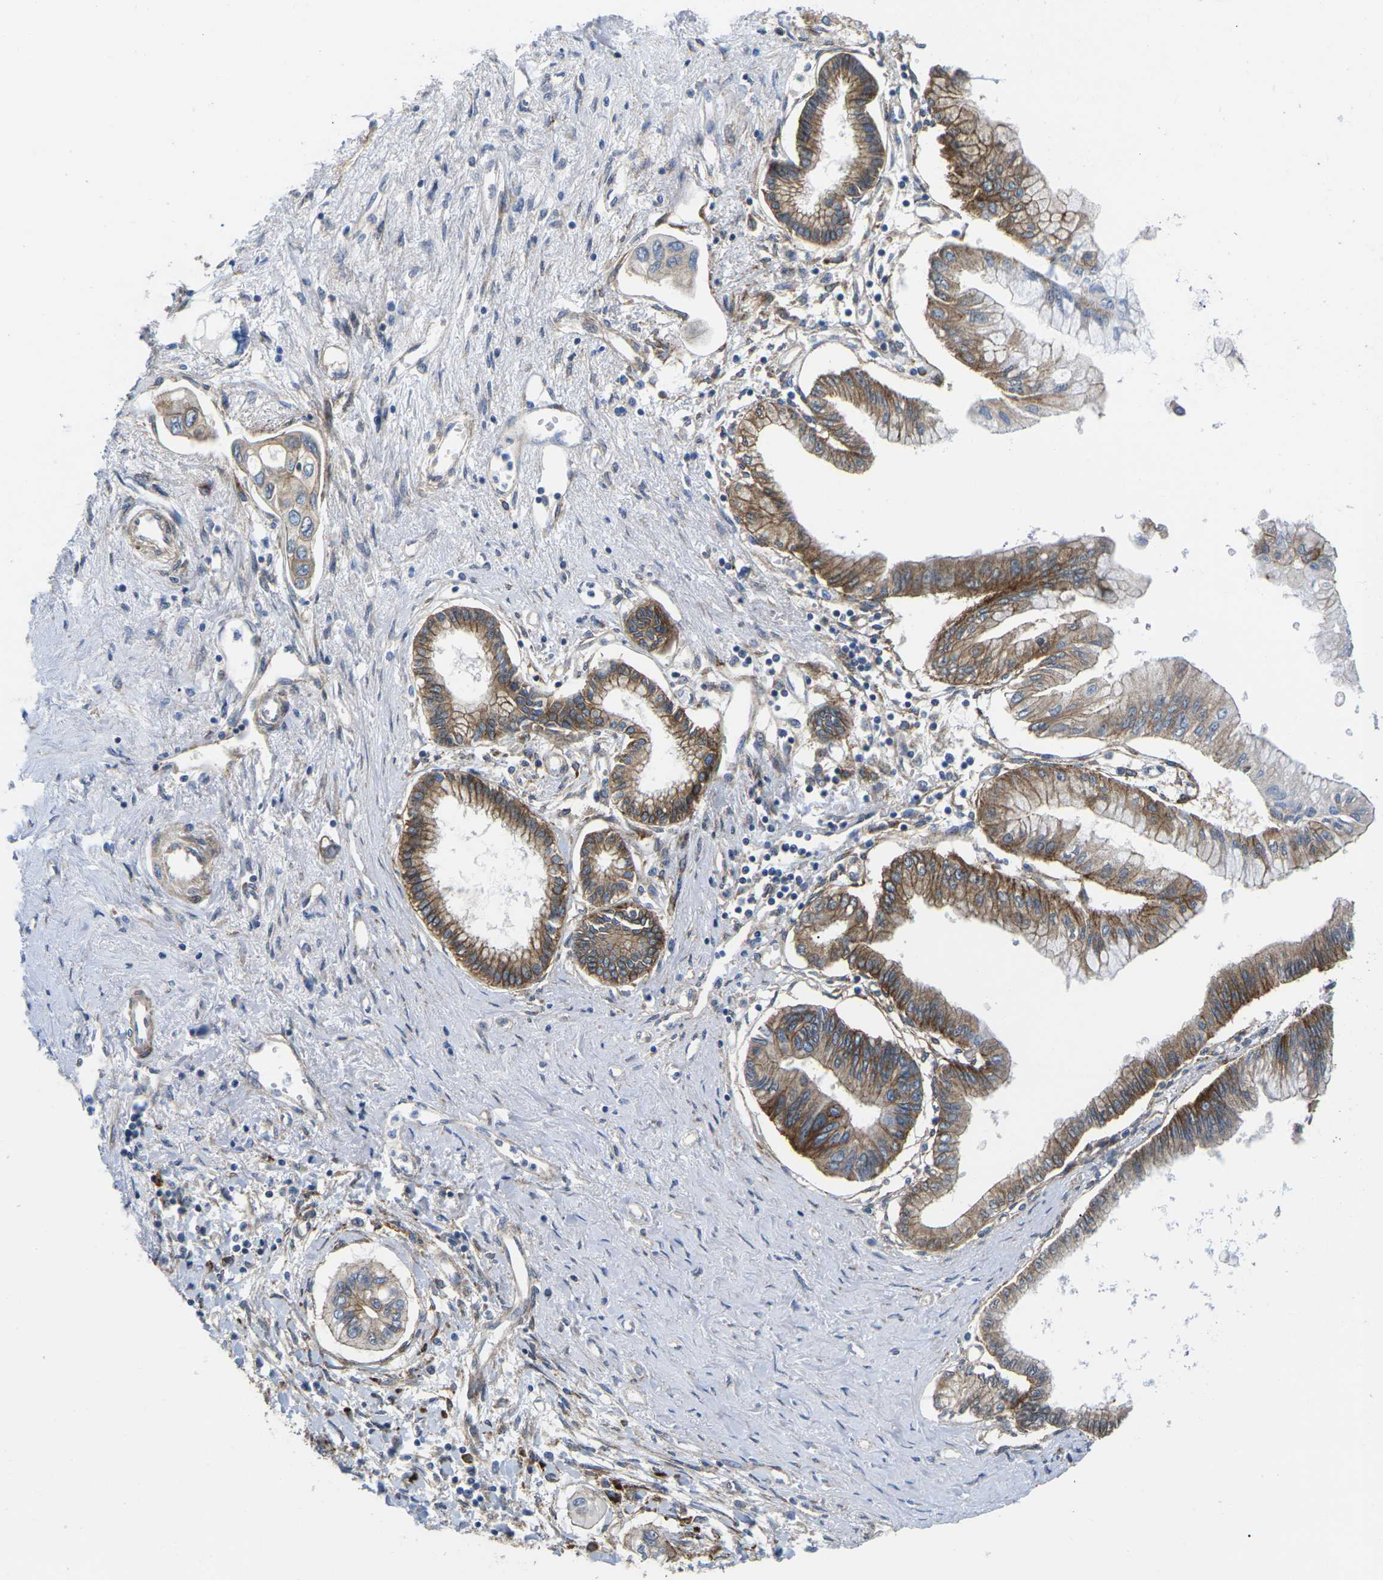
{"staining": {"intensity": "moderate", "quantity": ">75%", "location": "cytoplasmic/membranous"}, "tissue": "pancreatic cancer", "cell_type": "Tumor cells", "image_type": "cancer", "snomed": [{"axis": "morphology", "description": "Adenocarcinoma, NOS"}, {"axis": "topography", "description": "Pancreas"}], "caption": "The photomicrograph exhibits staining of pancreatic cancer (adenocarcinoma), revealing moderate cytoplasmic/membranous protein positivity (brown color) within tumor cells.", "gene": "DLG1", "patient": {"sex": "female", "age": 77}}